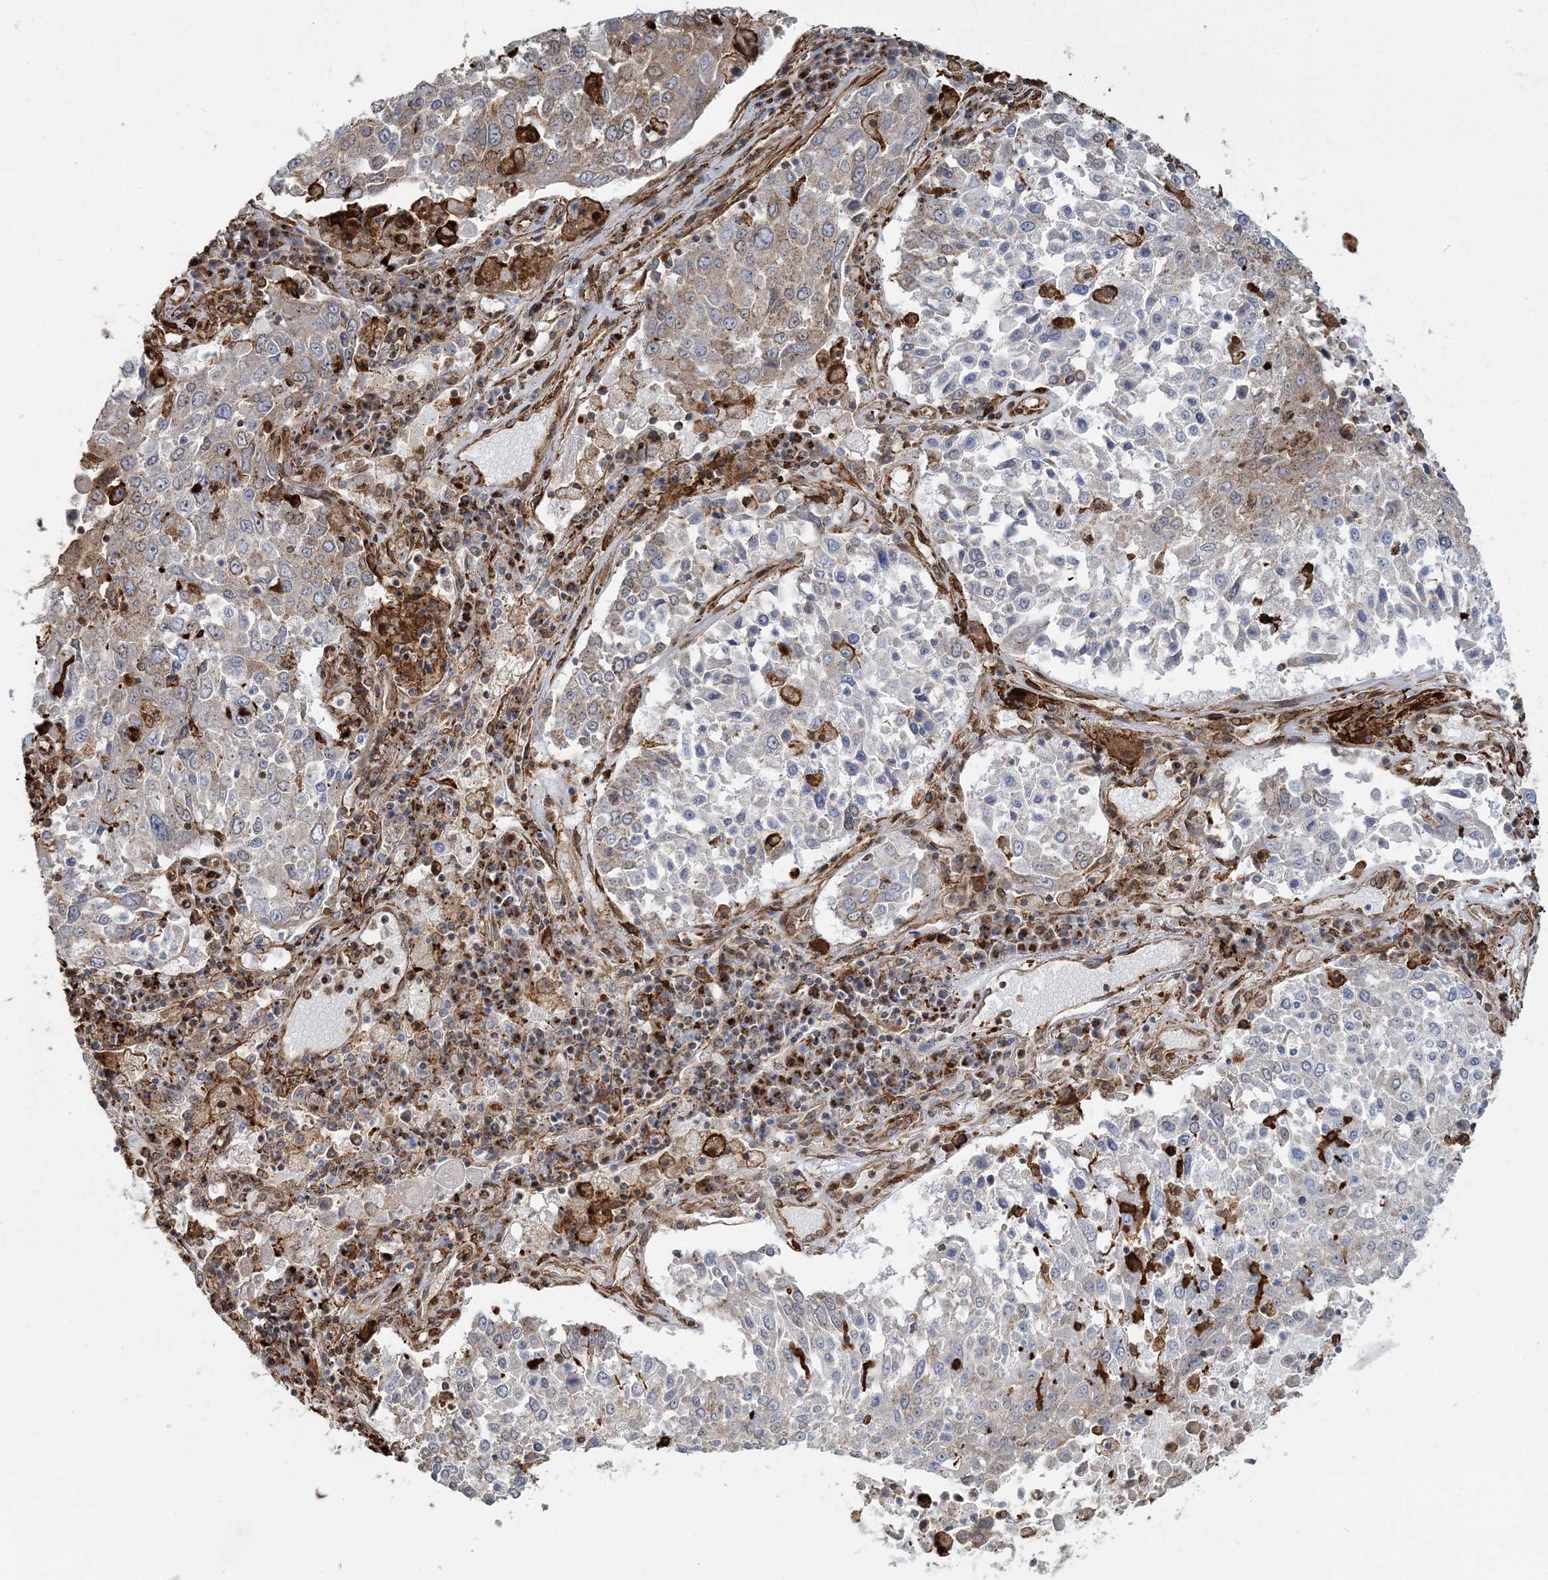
{"staining": {"intensity": "moderate", "quantity": "<25%", "location": "cytoplasmic/membranous"}, "tissue": "lung cancer", "cell_type": "Tumor cells", "image_type": "cancer", "snomed": [{"axis": "morphology", "description": "Squamous cell carcinoma, NOS"}, {"axis": "topography", "description": "Lung"}], "caption": "Human lung cancer stained for a protein (brown) exhibits moderate cytoplasmic/membranous positive positivity in approximately <25% of tumor cells.", "gene": "TRAF3IP2", "patient": {"sex": "male", "age": 65}}